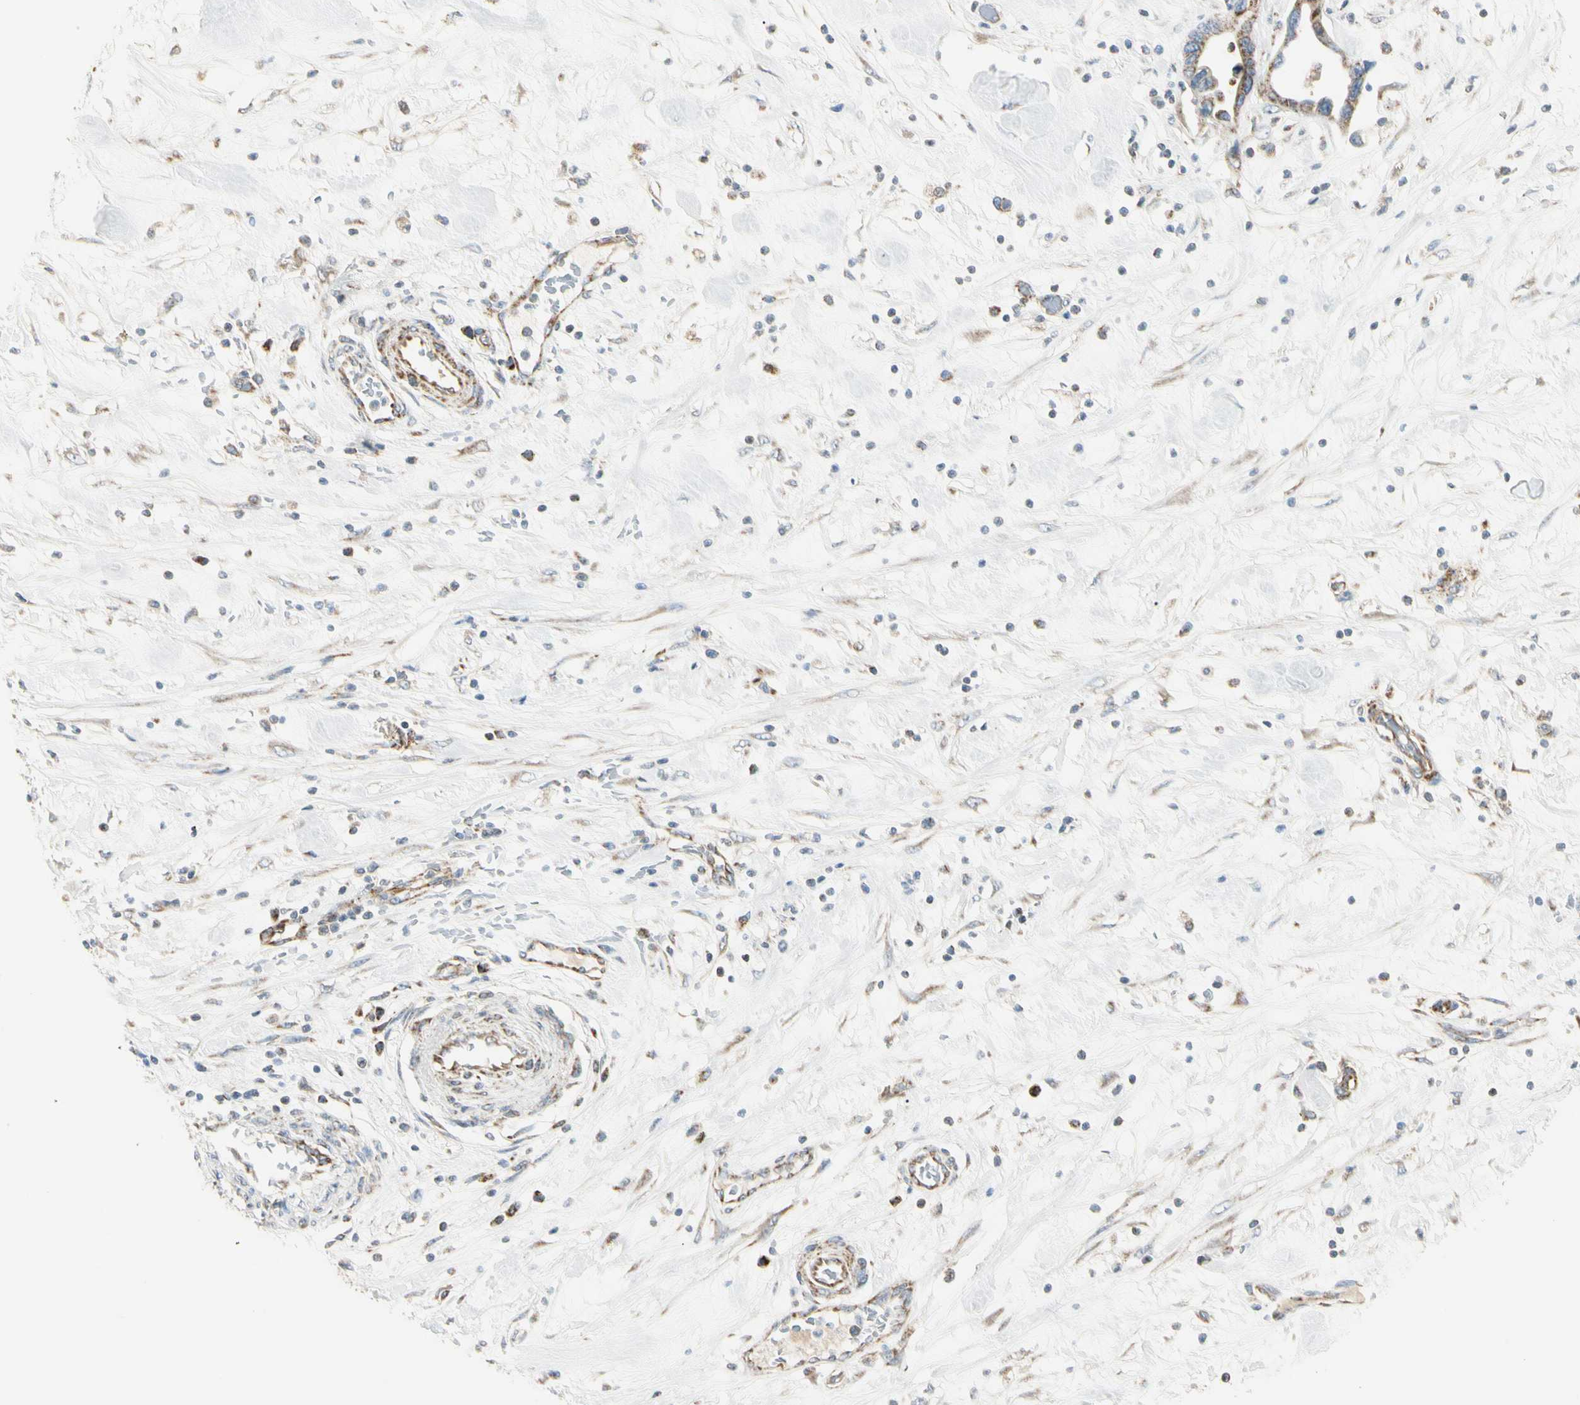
{"staining": {"intensity": "moderate", "quantity": ">75%", "location": "cytoplasmic/membranous"}, "tissue": "pancreatic cancer", "cell_type": "Tumor cells", "image_type": "cancer", "snomed": [{"axis": "morphology", "description": "Adenocarcinoma, NOS"}, {"axis": "topography", "description": "Pancreas"}], "caption": "Moderate cytoplasmic/membranous protein staining is seen in about >75% of tumor cells in pancreatic cancer.", "gene": "TBC1D10A", "patient": {"sex": "female", "age": 57}}